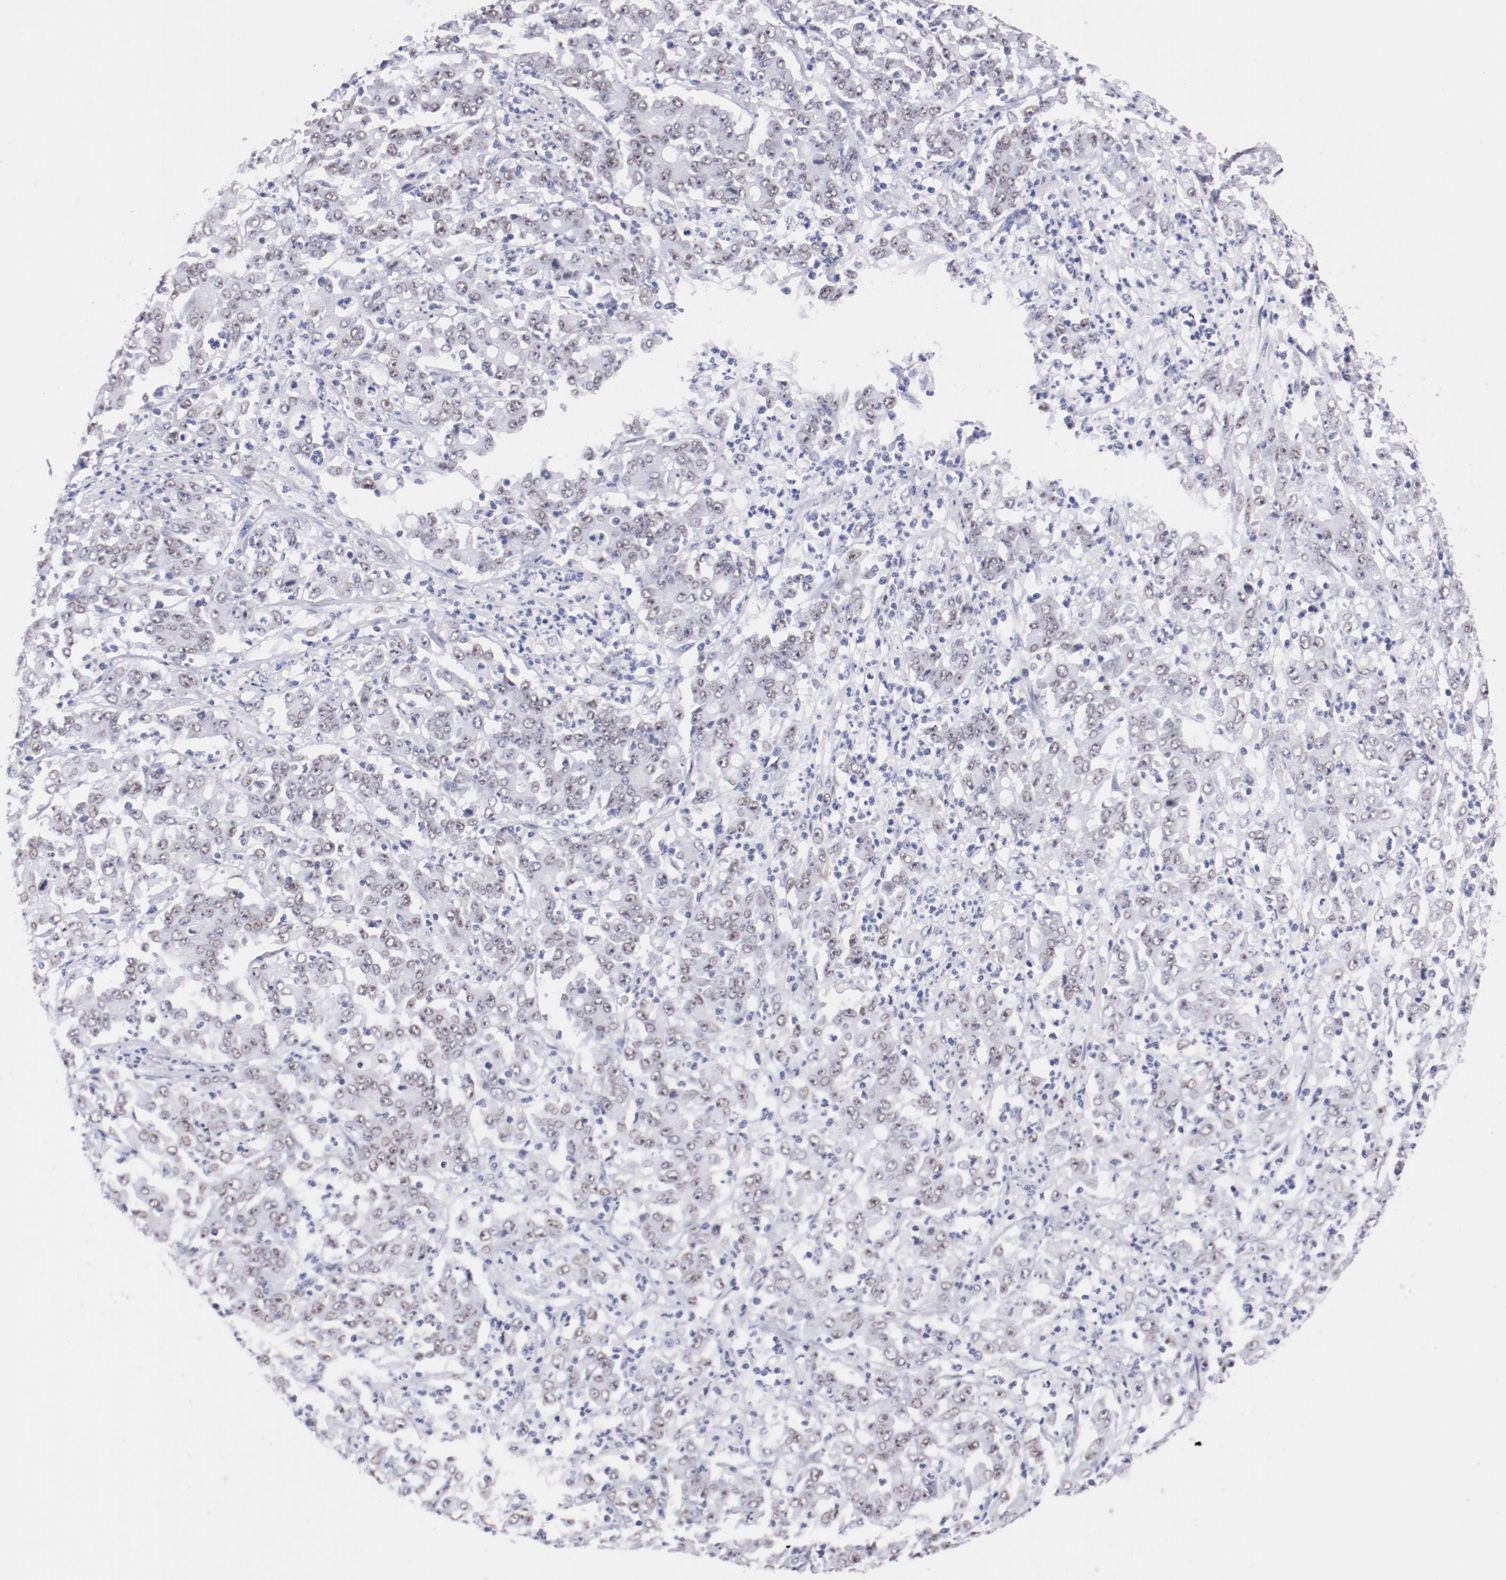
{"staining": {"intensity": "weak", "quantity": "25%-75%", "location": "nuclear"}, "tissue": "stomach cancer", "cell_type": "Tumor cells", "image_type": "cancer", "snomed": [{"axis": "morphology", "description": "Adenocarcinoma, NOS"}, {"axis": "topography", "description": "Stomach, lower"}], "caption": "Protein expression analysis of human stomach cancer (adenocarcinoma) reveals weak nuclear positivity in approximately 25%-75% of tumor cells.", "gene": "HNF1B", "patient": {"sex": "female", "age": 71}}